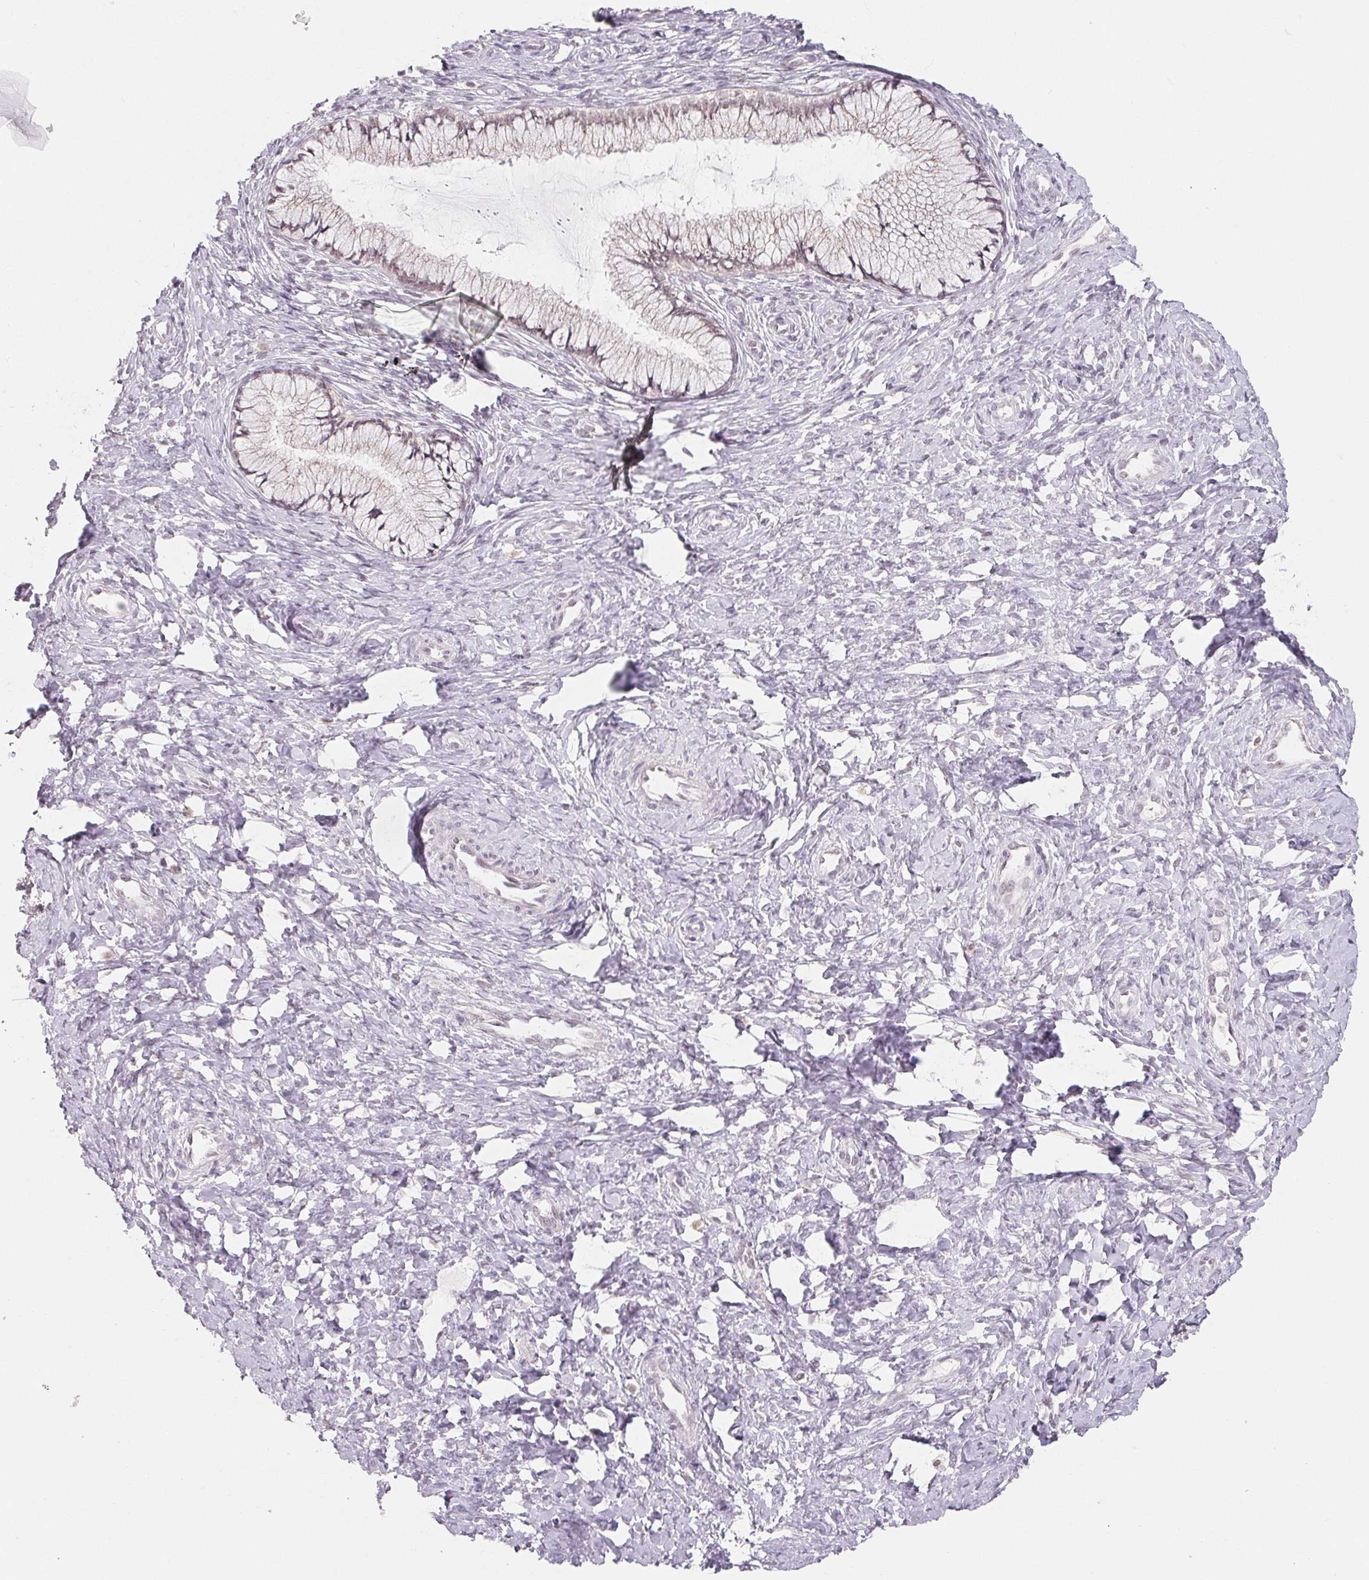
{"staining": {"intensity": "negative", "quantity": "none", "location": "none"}, "tissue": "cervix", "cell_type": "Glandular cells", "image_type": "normal", "snomed": [{"axis": "morphology", "description": "Normal tissue, NOS"}, {"axis": "topography", "description": "Cervix"}], "caption": "Image shows no protein staining in glandular cells of benign cervix. (Brightfield microscopy of DAB (3,3'-diaminobenzidine) immunohistochemistry at high magnification).", "gene": "NXF3", "patient": {"sex": "female", "age": 37}}